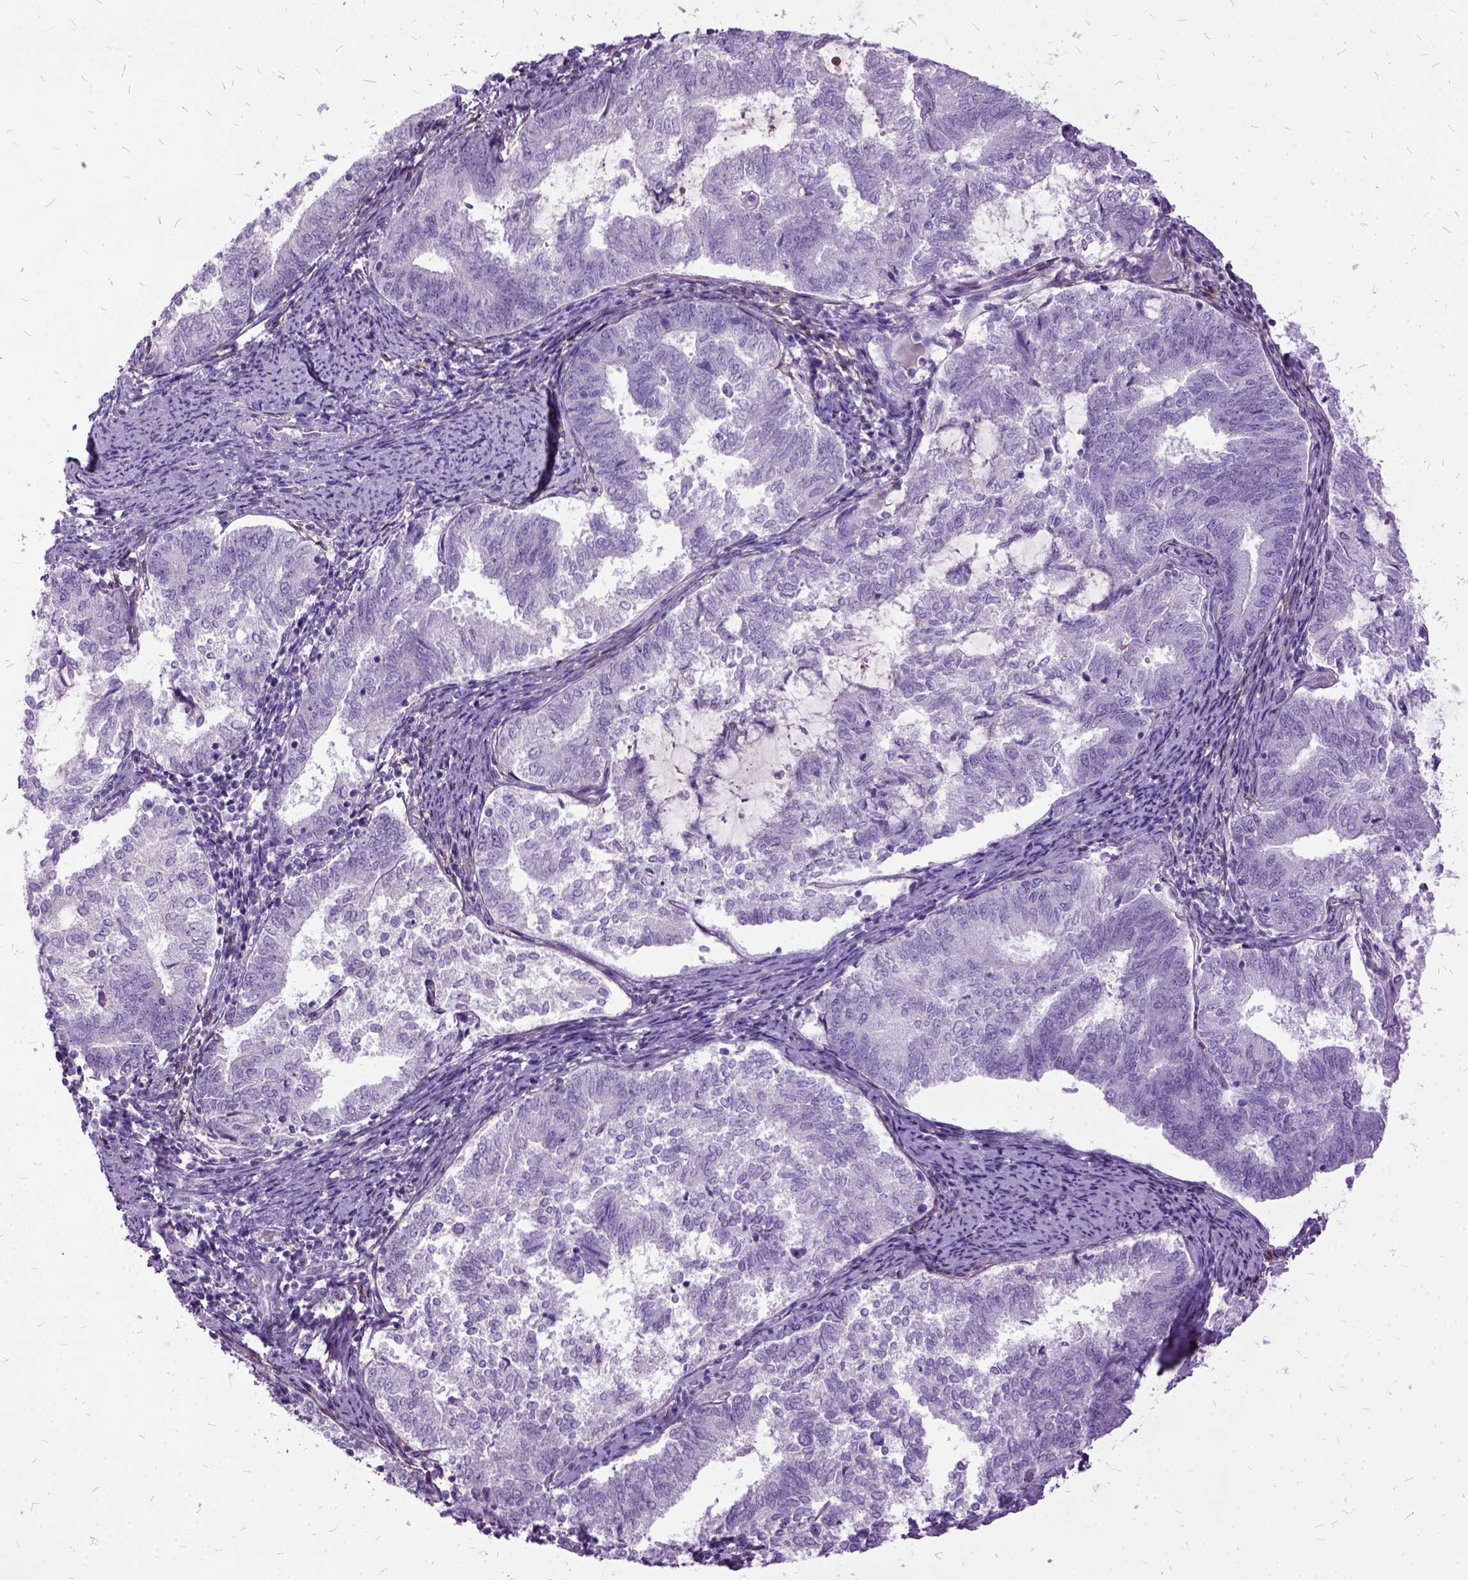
{"staining": {"intensity": "negative", "quantity": "none", "location": "none"}, "tissue": "endometrial cancer", "cell_type": "Tumor cells", "image_type": "cancer", "snomed": [{"axis": "morphology", "description": "Adenocarcinoma, NOS"}, {"axis": "topography", "description": "Endometrium"}], "caption": "Tumor cells are negative for brown protein staining in endometrial adenocarcinoma.", "gene": "MME", "patient": {"sex": "female", "age": 65}}